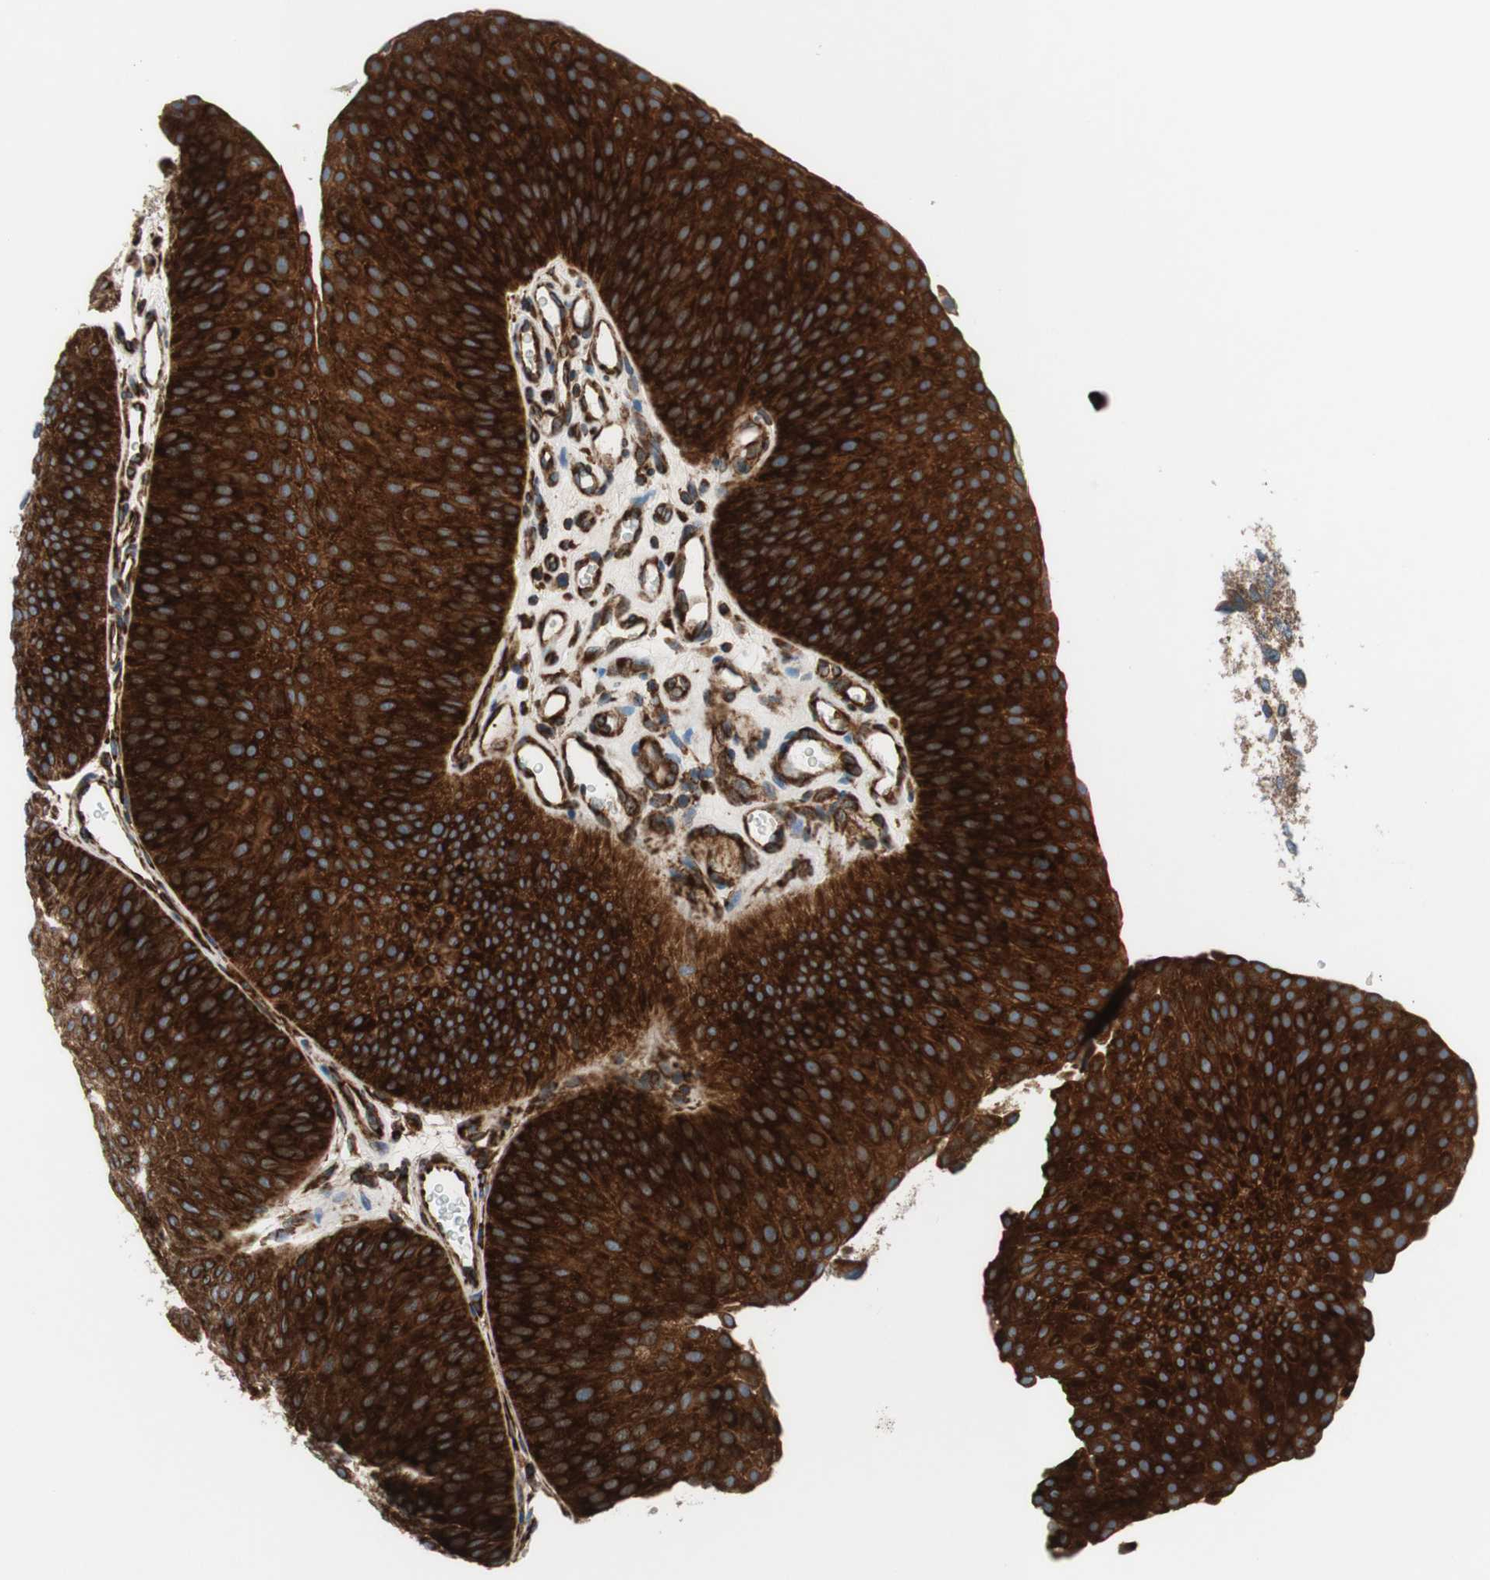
{"staining": {"intensity": "strong", "quantity": ">75%", "location": "cytoplasmic/membranous"}, "tissue": "urothelial cancer", "cell_type": "Tumor cells", "image_type": "cancer", "snomed": [{"axis": "morphology", "description": "Urothelial carcinoma, Low grade"}, {"axis": "topography", "description": "Urinary bladder"}], "caption": "IHC staining of urothelial cancer, which shows high levels of strong cytoplasmic/membranous staining in about >75% of tumor cells indicating strong cytoplasmic/membranous protein staining. The staining was performed using DAB (brown) for protein detection and nuclei were counterstained in hematoxylin (blue).", "gene": "CCN4", "patient": {"sex": "female", "age": 60}}